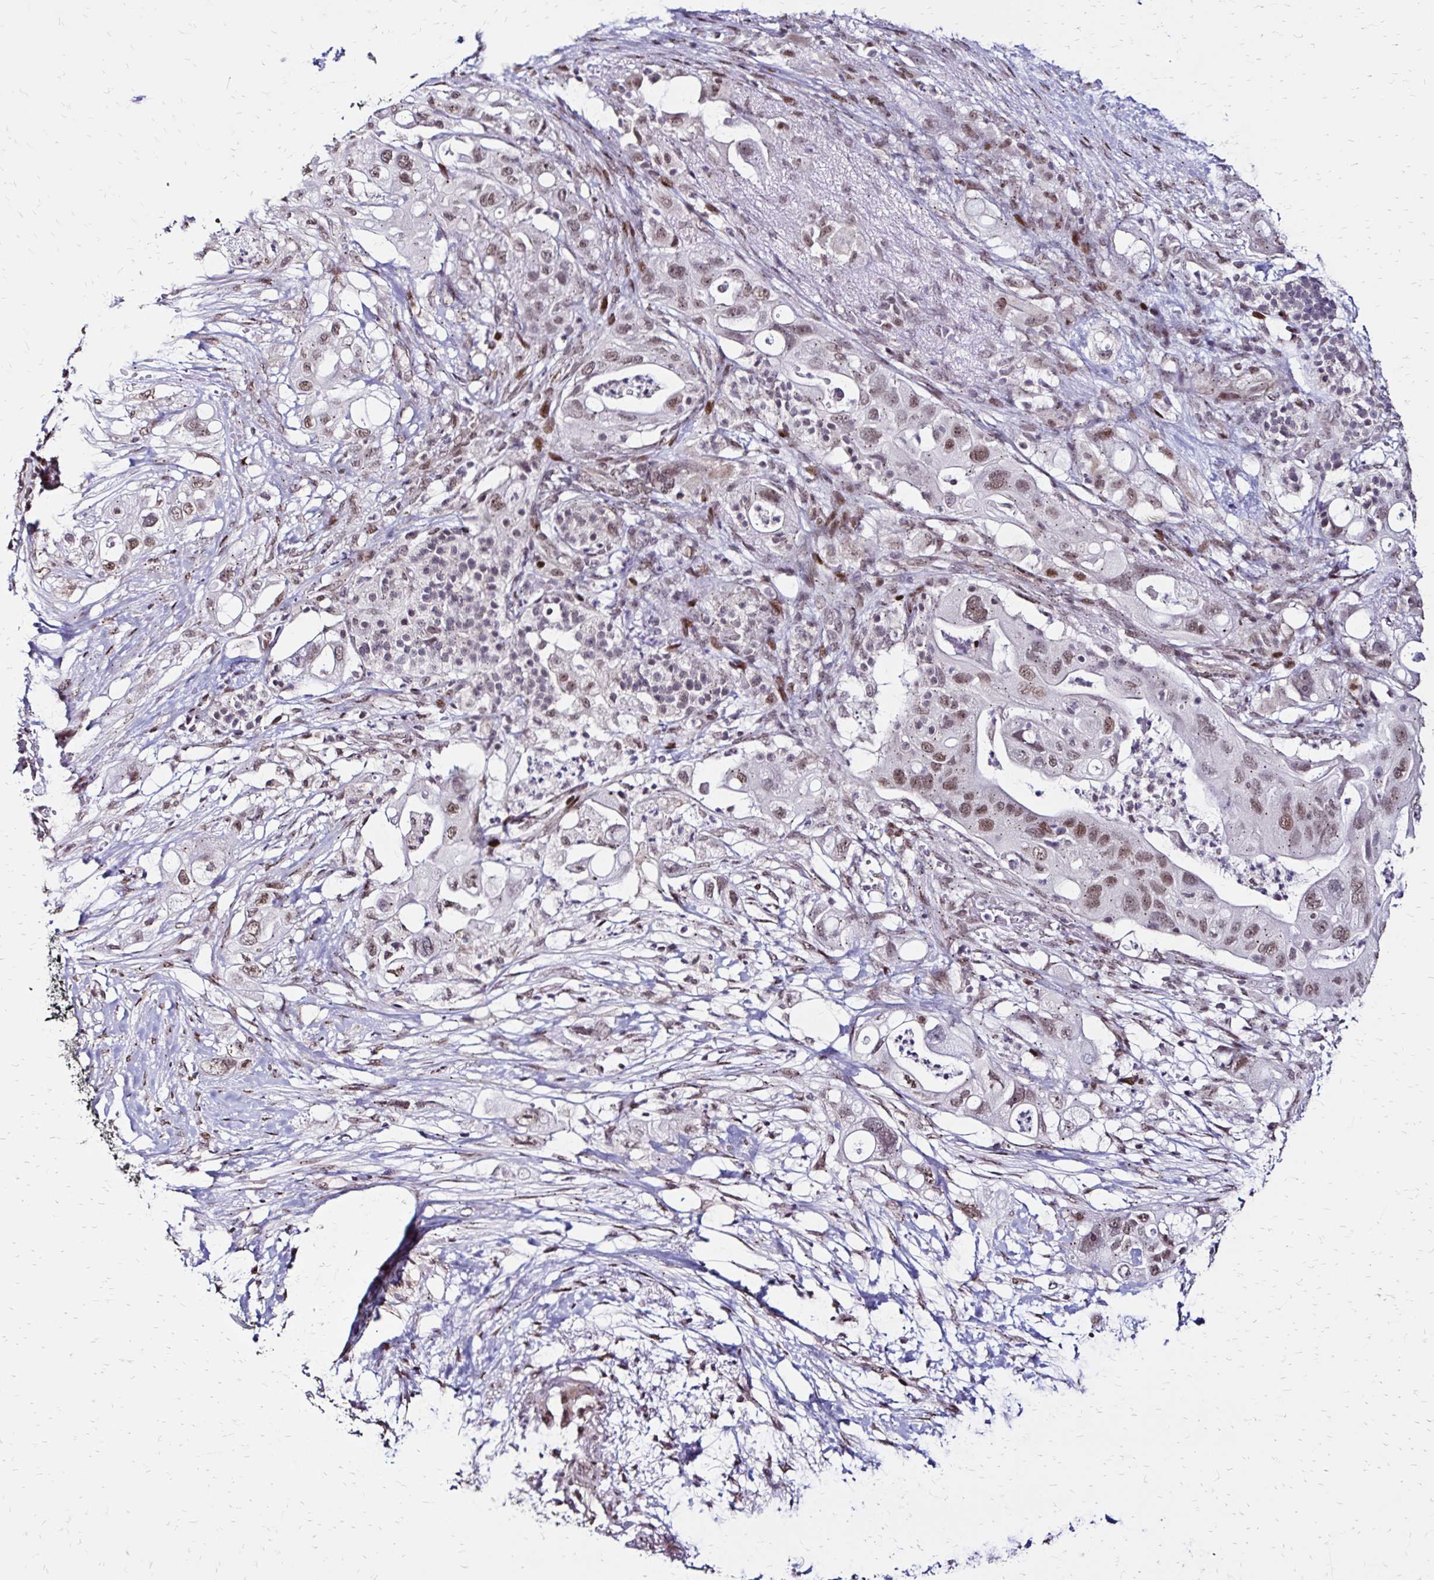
{"staining": {"intensity": "weak", "quantity": ">75%", "location": "nuclear"}, "tissue": "pancreatic cancer", "cell_type": "Tumor cells", "image_type": "cancer", "snomed": [{"axis": "morphology", "description": "Adenocarcinoma, NOS"}, {"axis": "topography", "description": "Pancreas"}], "caption": "High-magnification brightfield microscopy of pancreatic cancer (adenocarcinoma) stained with DAB (brown) and counterstained with hematoxylin (blue). tumor cells exhibit weak nuclear expression is seen in about>75% of cells.", "gene": "TOB1", "patient": {"sex": "female", "age": 72}}